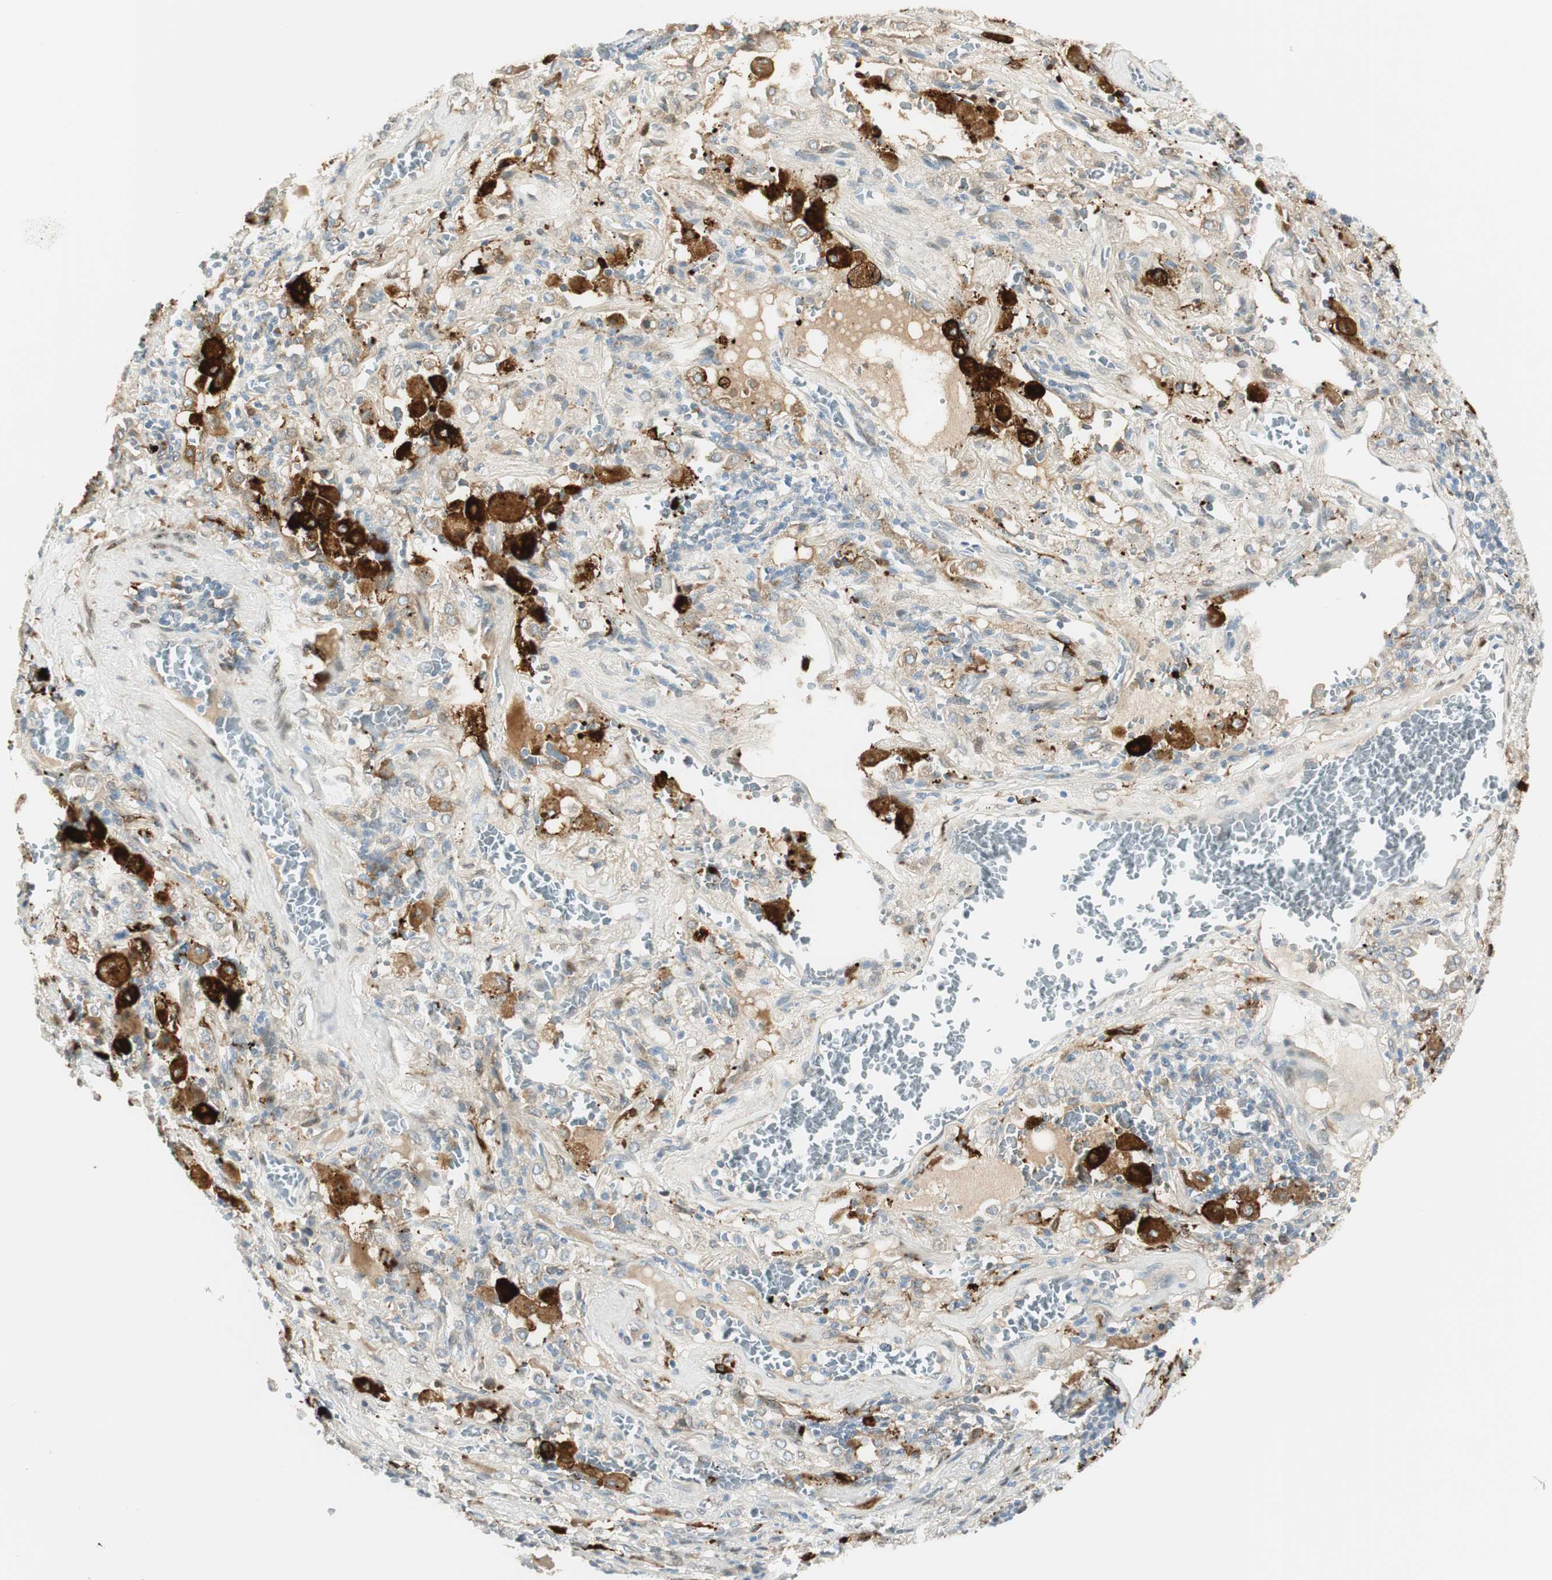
{"staining": {"intensity": "negative", "quantity": "none", "location": "none"}, "tissue": "lung cancer", "cell_type": "Tumor cells", "image_type": "cancer", "snomed": [{"axis": "morphology", "description": "Squamous cell carcinoma, NOS"}, {"axis": "topography", "description": "Lung"}], "caption": "Micrograph shows no protein positivity in tumor cells of squamous cell carcinoma (lung) tissue. The staining was performed using DAB to visualize the protein expression in brown, while the nuclei were stained in blue with hematoxylin (Magnification: 20x).", "gene": "TMEM260", "patient": {"sex": "male", "age": 57}}